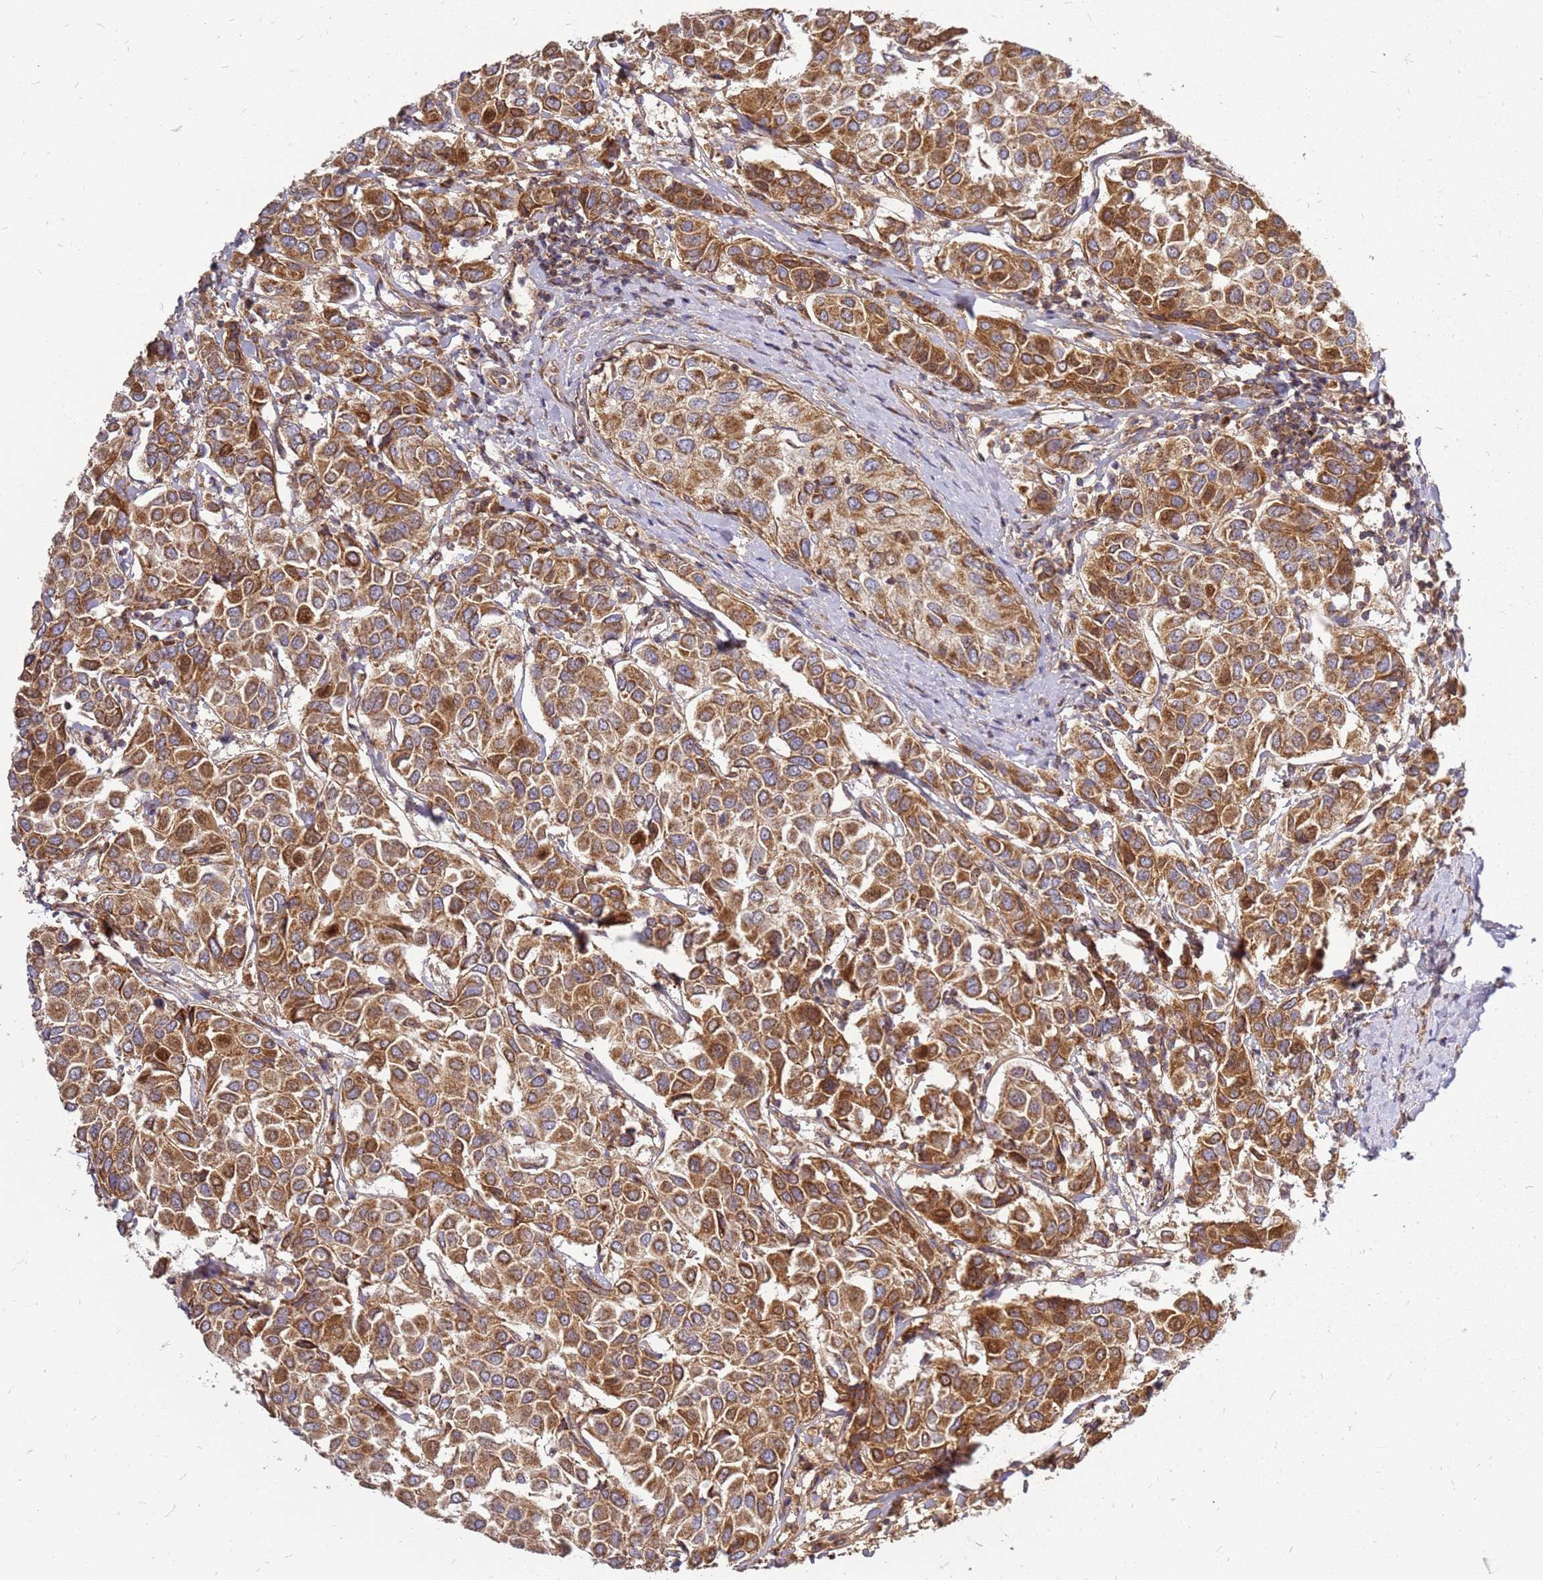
{"staining": {"intensity": "strong", "quantity": ">75%", "location": "cytoplasmic/membranous"}, "tissue": "breast cancer", "cell_type": "Tumor cells", "image_type": "cancer", "snomed": [{"axis": "morphology", "description": "Duct carcinoma"}, {"axis": "topography", "description": "Breast"}], "caption": "Infiltrating ductal carcinoma (breast) was stained to show a protein in brown. There is high levels of strong cytoplasmic/membranous expression in approximately >75% of tumor cells.", "gene": "CCDC159", "patient": {"sex": "female", "age": 55}}